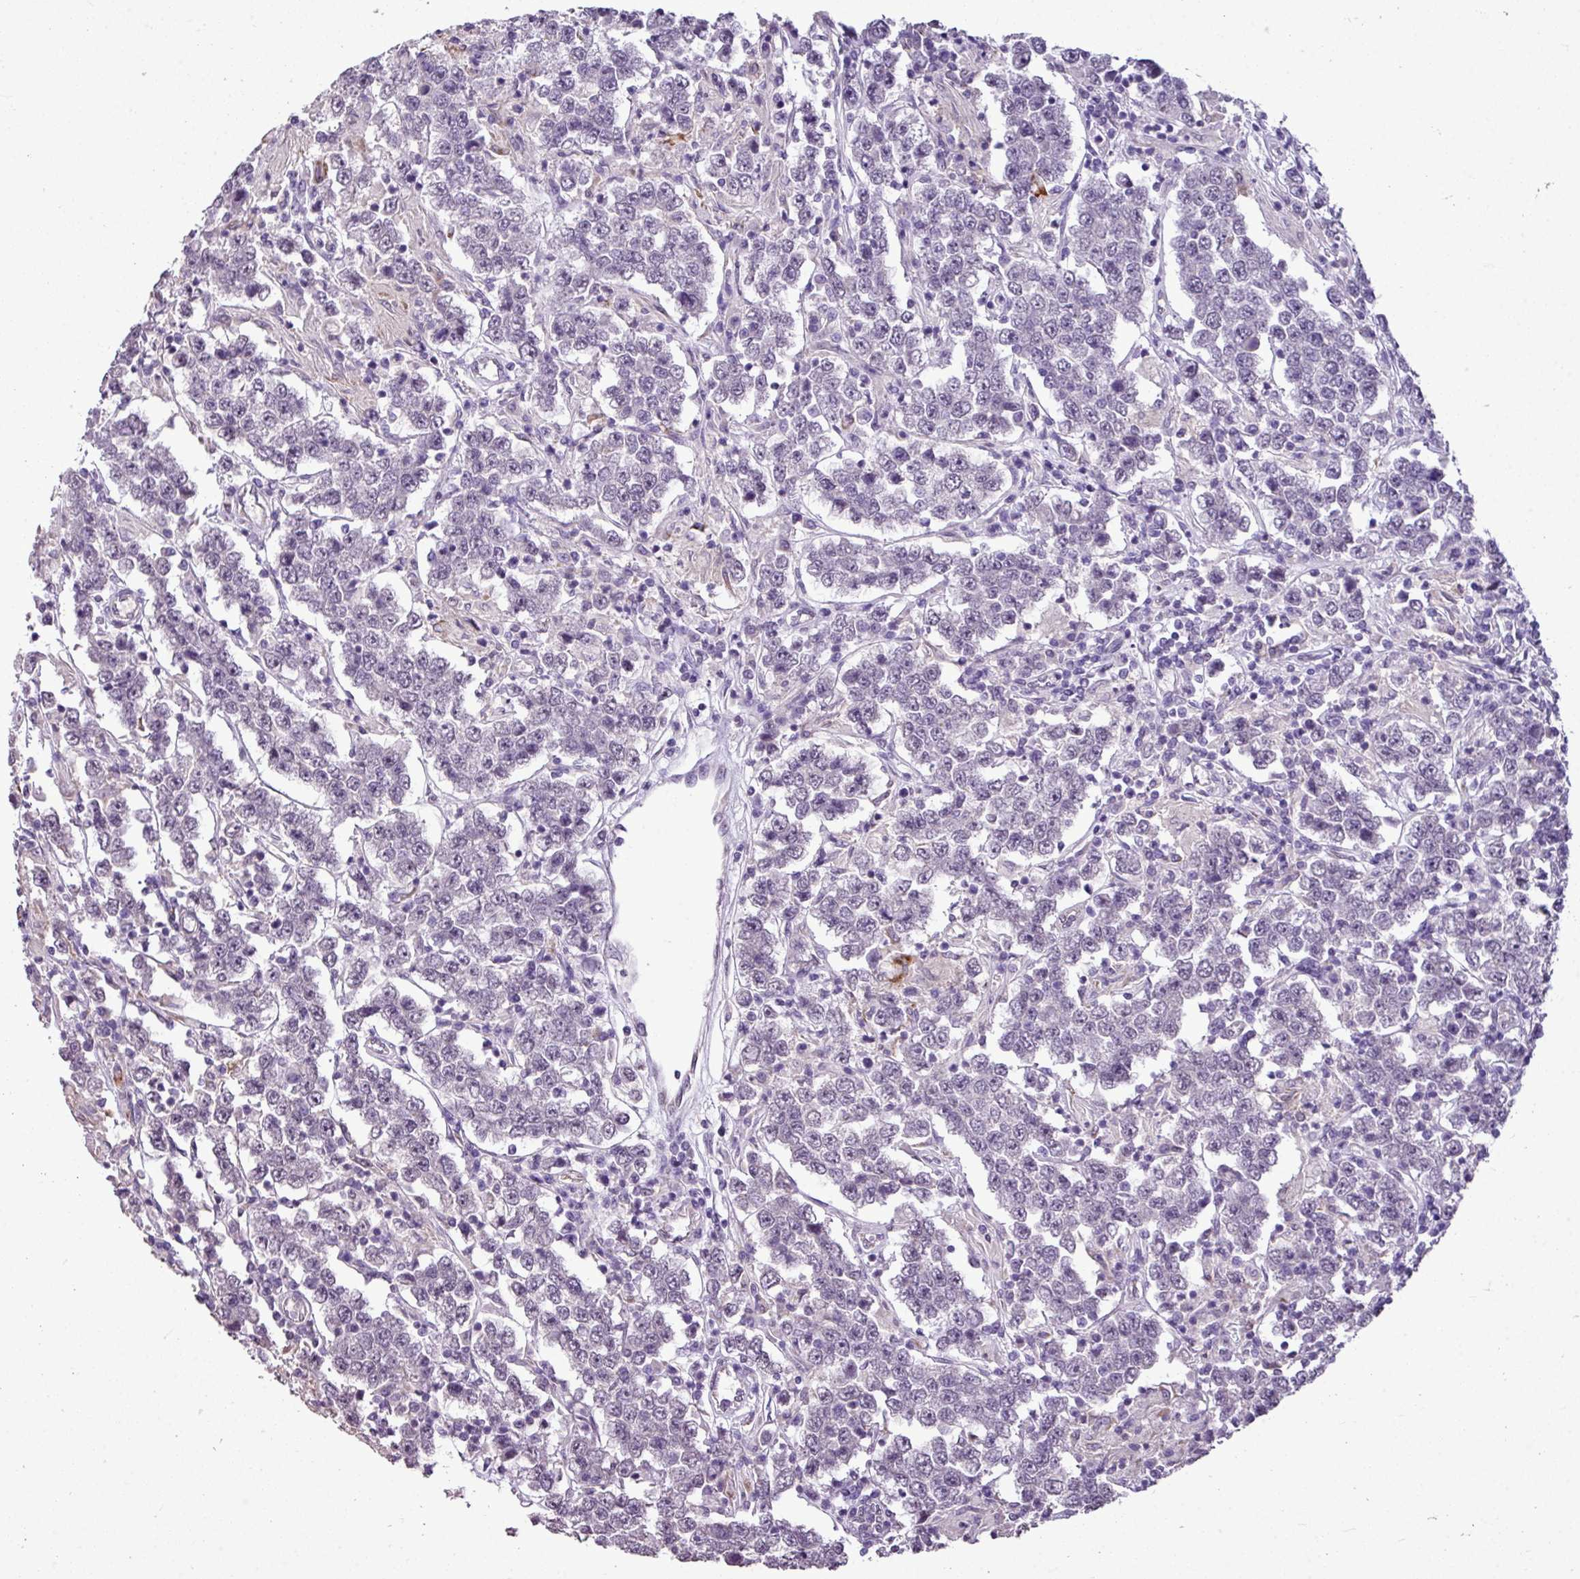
{"staining": {"intensity": "negative", "quantity": "none", "location": "none"}, "tissue": "testis cancer", "cell_type": "Tumor cells", "image_type": "cancer", "snomed": [{"axis": "morphology", "description": "Normal tissue, NOS"}, {"axis": "morphology", "description": "Urothelial carcinoma, High grade"}, {"axis": "morphology", "description": "Seminoma, NOS"}, {"axis": "morphology", "description": "Carcinoma, Embryonal, NOS"}, {"axis": "topography", "description": "Urinary bladder"}, {"axis": "topography", "description": "Testis"}], "caption": "Testis cancer (seminoma) was stained to show a protein in brown. There is no significant positivity in tumor cells.", "gene": "ALDH2", "patient": {"sex": "male", "age": 41}}